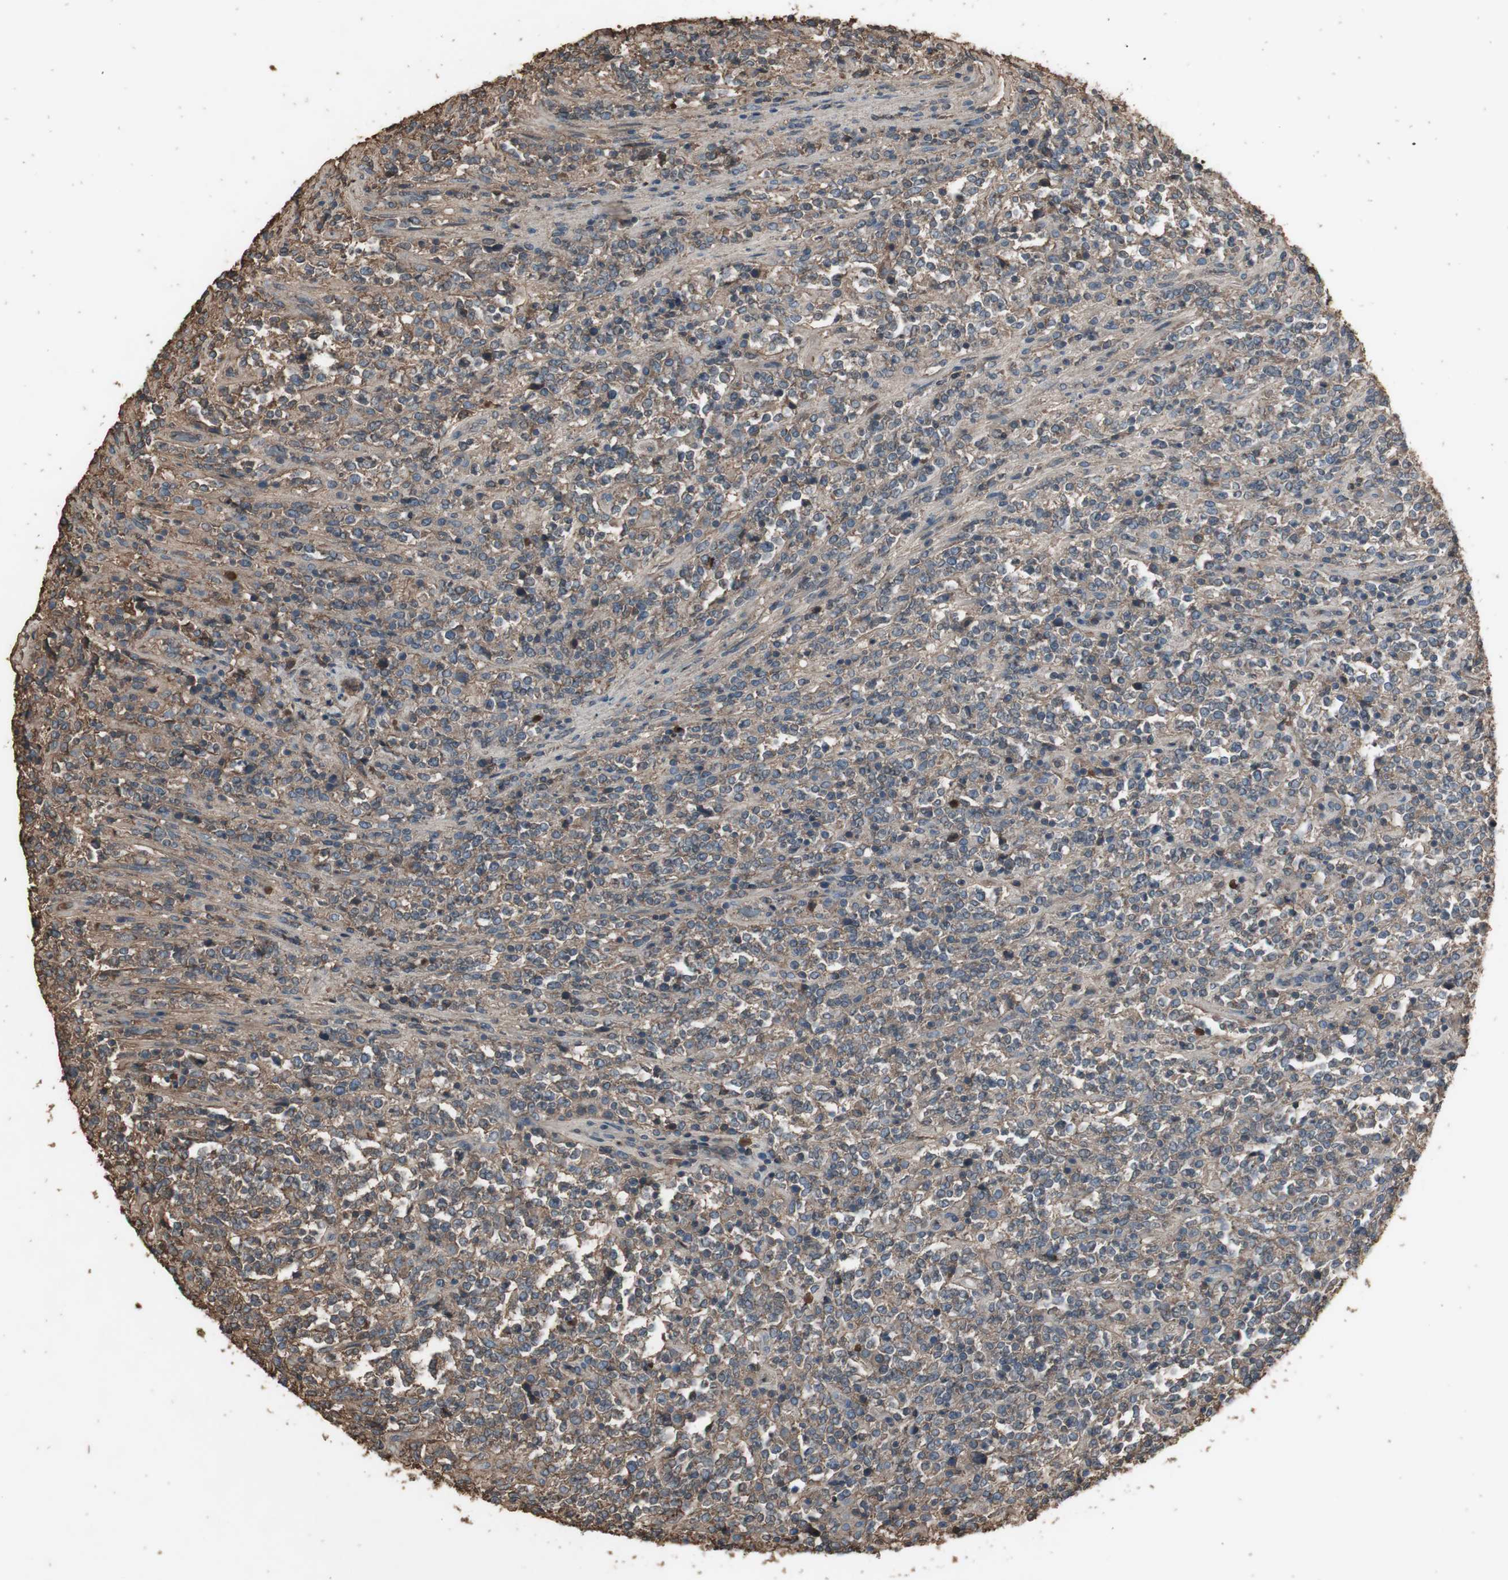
{"staining": {"intensity": "weak", "quantity": "<25%", "location": "cytoplasmic/membranous"}, "tissue": "lymphoma", "cell_type": "Tumor cells", "image_type": "cancer", "snomed": [{"axis": "morphology", "description": "Malignant lymphoma, non-Hodgkin's type, High grade"}, {"axis": "topography", "description": "Soft tissue"}], "caption": "High magnification brightfield microscopy of lymphoma stained with DAB (3,3'-diaminobenzidine) (brown) and counterstained with hematoxylin (blue): tumor cells show no significant expression.", "gene": "MMP14", "patient": {"sex": "male", "age": 18}}